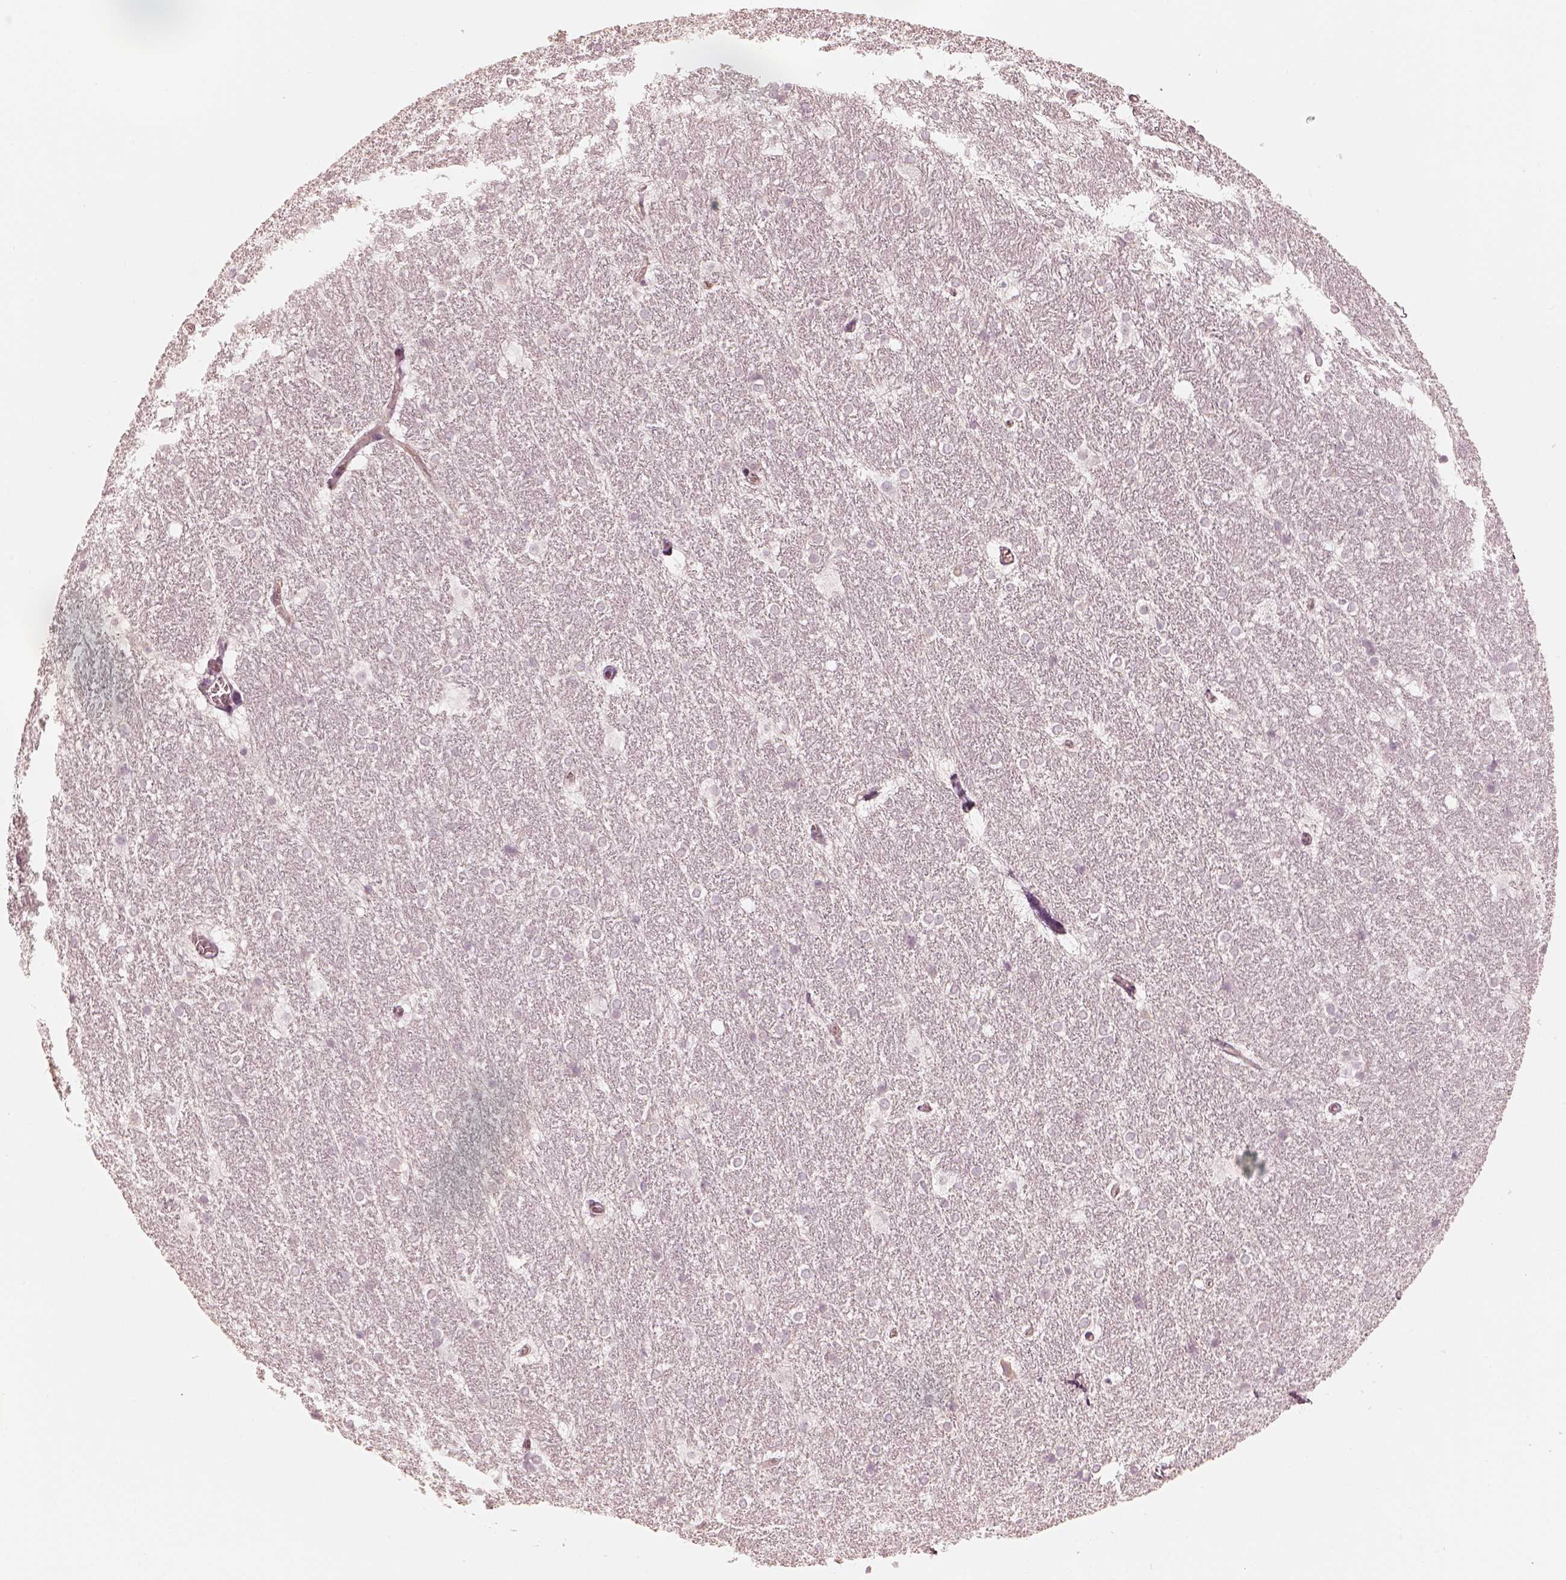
{"staining": {"intensity": "negative", "quantity": "none", "location": "none"}, "tissue": "hippocampus", "cell_type": "Glial cells", "image_type": "normal", "snomed": [{"axis": "morphology", "description": "Normal tissue, NOS"}, {"axis": "topography", "description": "Cerebral cortex"}, {"axis": "topography", "description": "Hippocampus"}], "caption": "This is an immunohistochemistry (IHC) photomicrograph of normal hippocampus. There is no positivity in glial cells.", "gene": "GORASP2", "patient": {"sex": "female", "age": 19}}